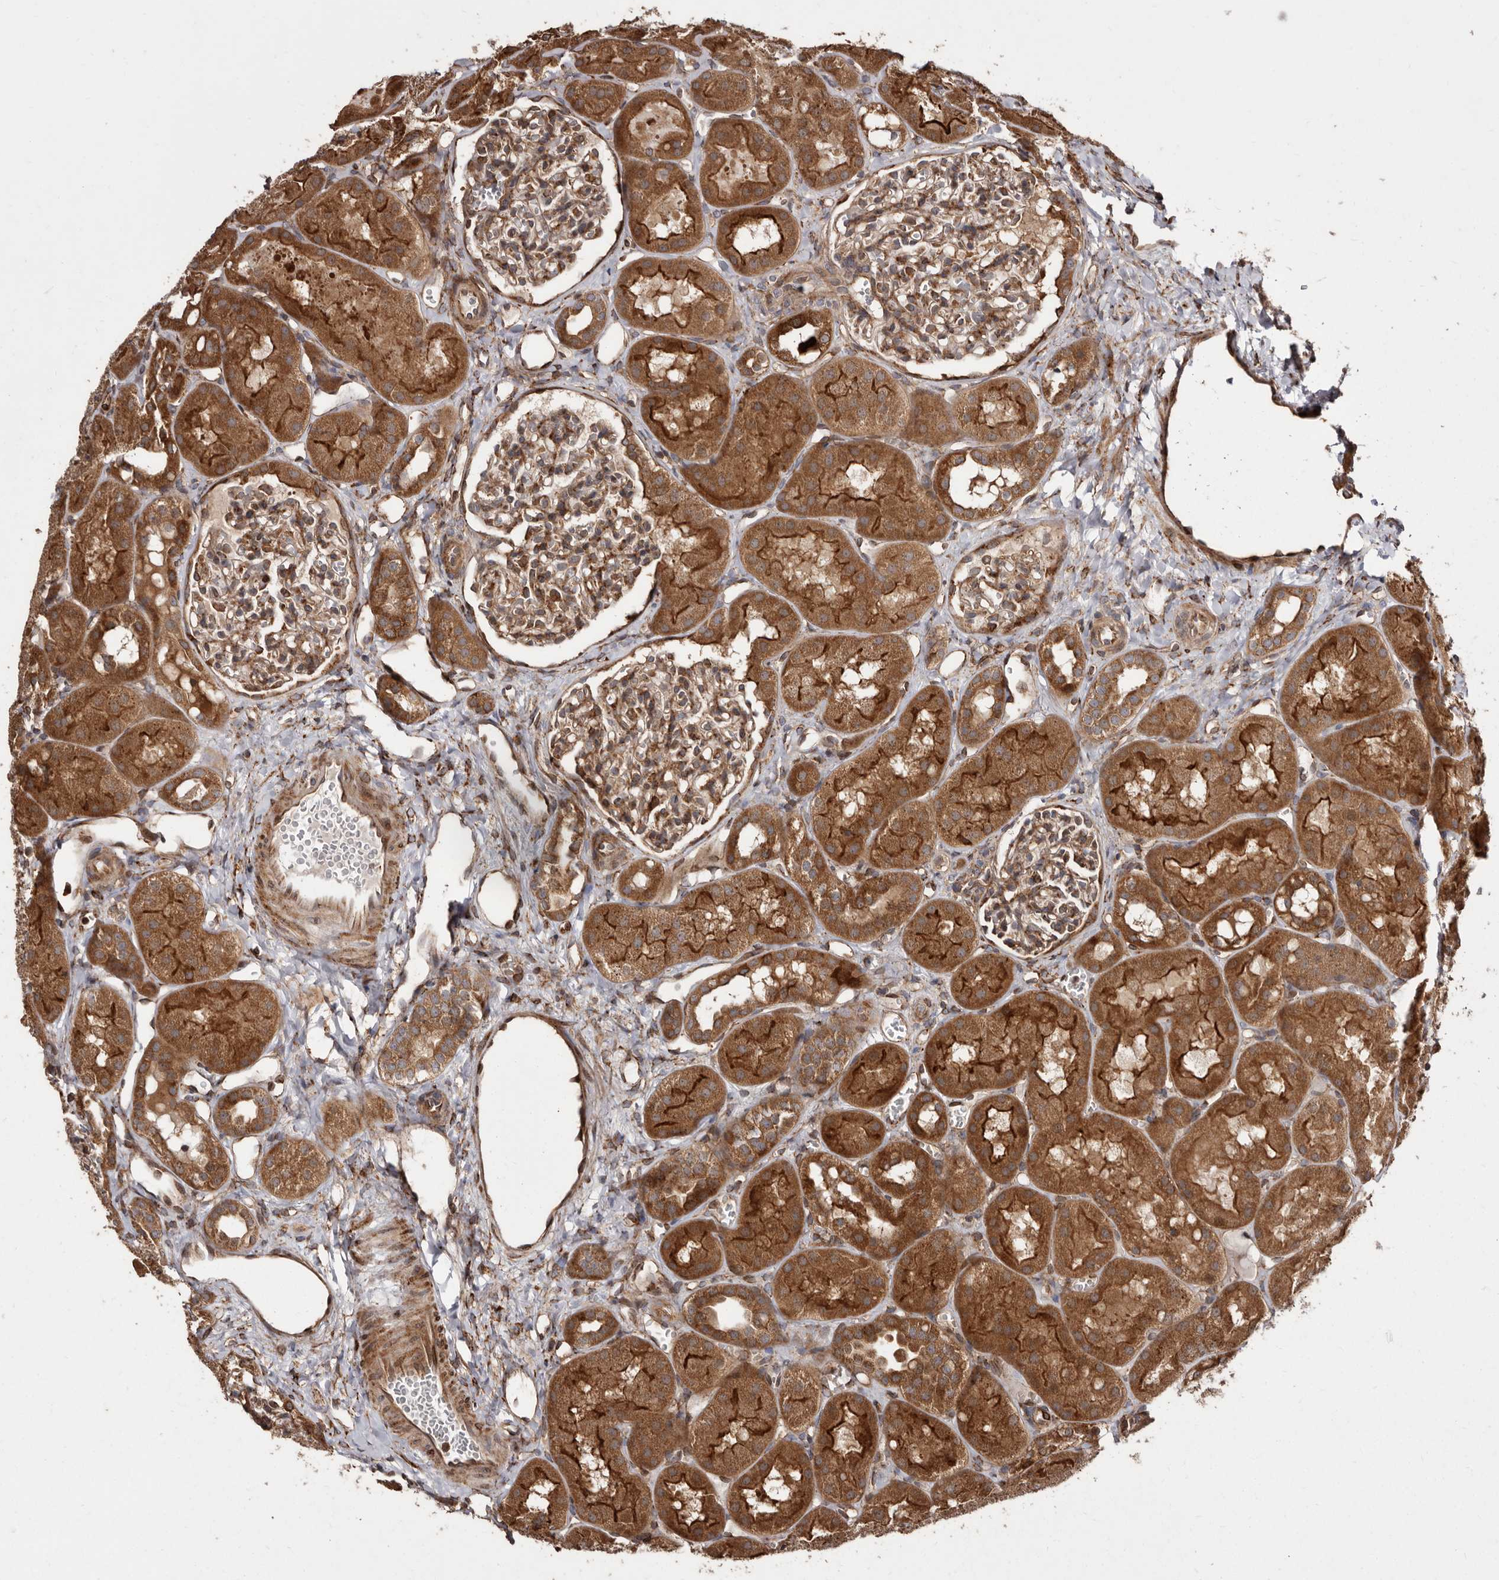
{"staining": {"intensity": "moderate", "quantity": ">75%", "location": "cytoplasmic/membranous"}, "tissue": "kidney", "cell_type": "Cells in glomeruli", "image_type": "normal", "snomed": [{"axis": "morphology", "description": "Normal tissue, NOS"}, {"axis": "topography", "description": "Kidney"}], "caption": "Protein analysis of normal kidney exhibits moderate cytoplasmic/membranous expression in approximately >75% of cells in glomeruli. (DAB IHC, brown staining for protein, blue staining for nuclei).", "gene": "FLAD1", "patient": {"sex": "male", "age": 16}}